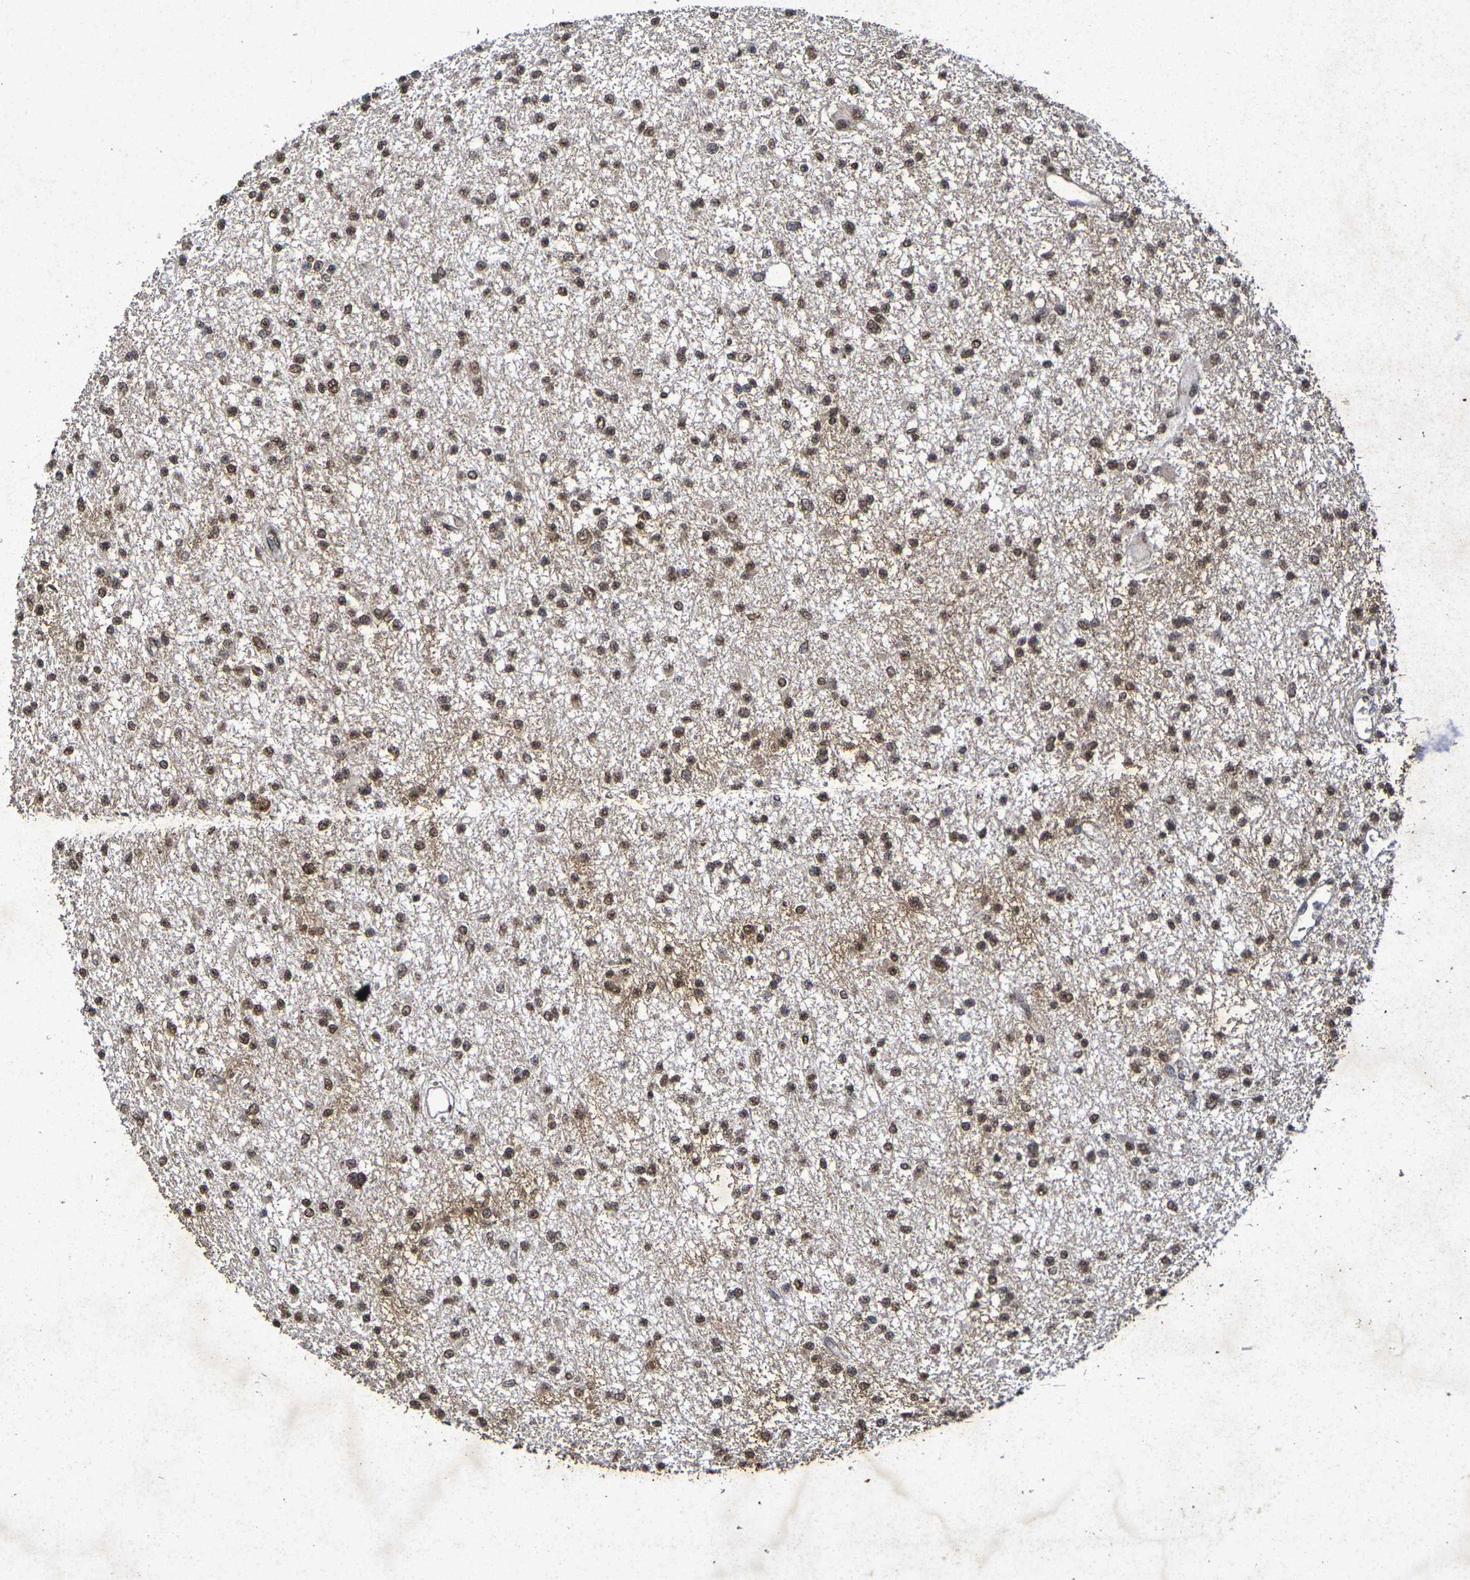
{"staining": {"intensity": "moderate", "quantity": ">75%", "location": "cytoplasmic/membranous,nuclear"}, "tissue": "glioma", "cell_type": "Tumor cells", "image_type": "cancer", "snomed": [{"axis": "morphology", "description": "Glioma, malignant, Low grade"}, {"axis": "topography", "description": "Brain"}], "caption": "Immunohistochemistry of human malignant glioma (low-grade) reveals medium levels of moderate cytoplasmic/membranous and nuclear expression in about >75% of tumor cells.", "gene": "GUCY1A2", "patient": {"sex": "female", "age": 22}}